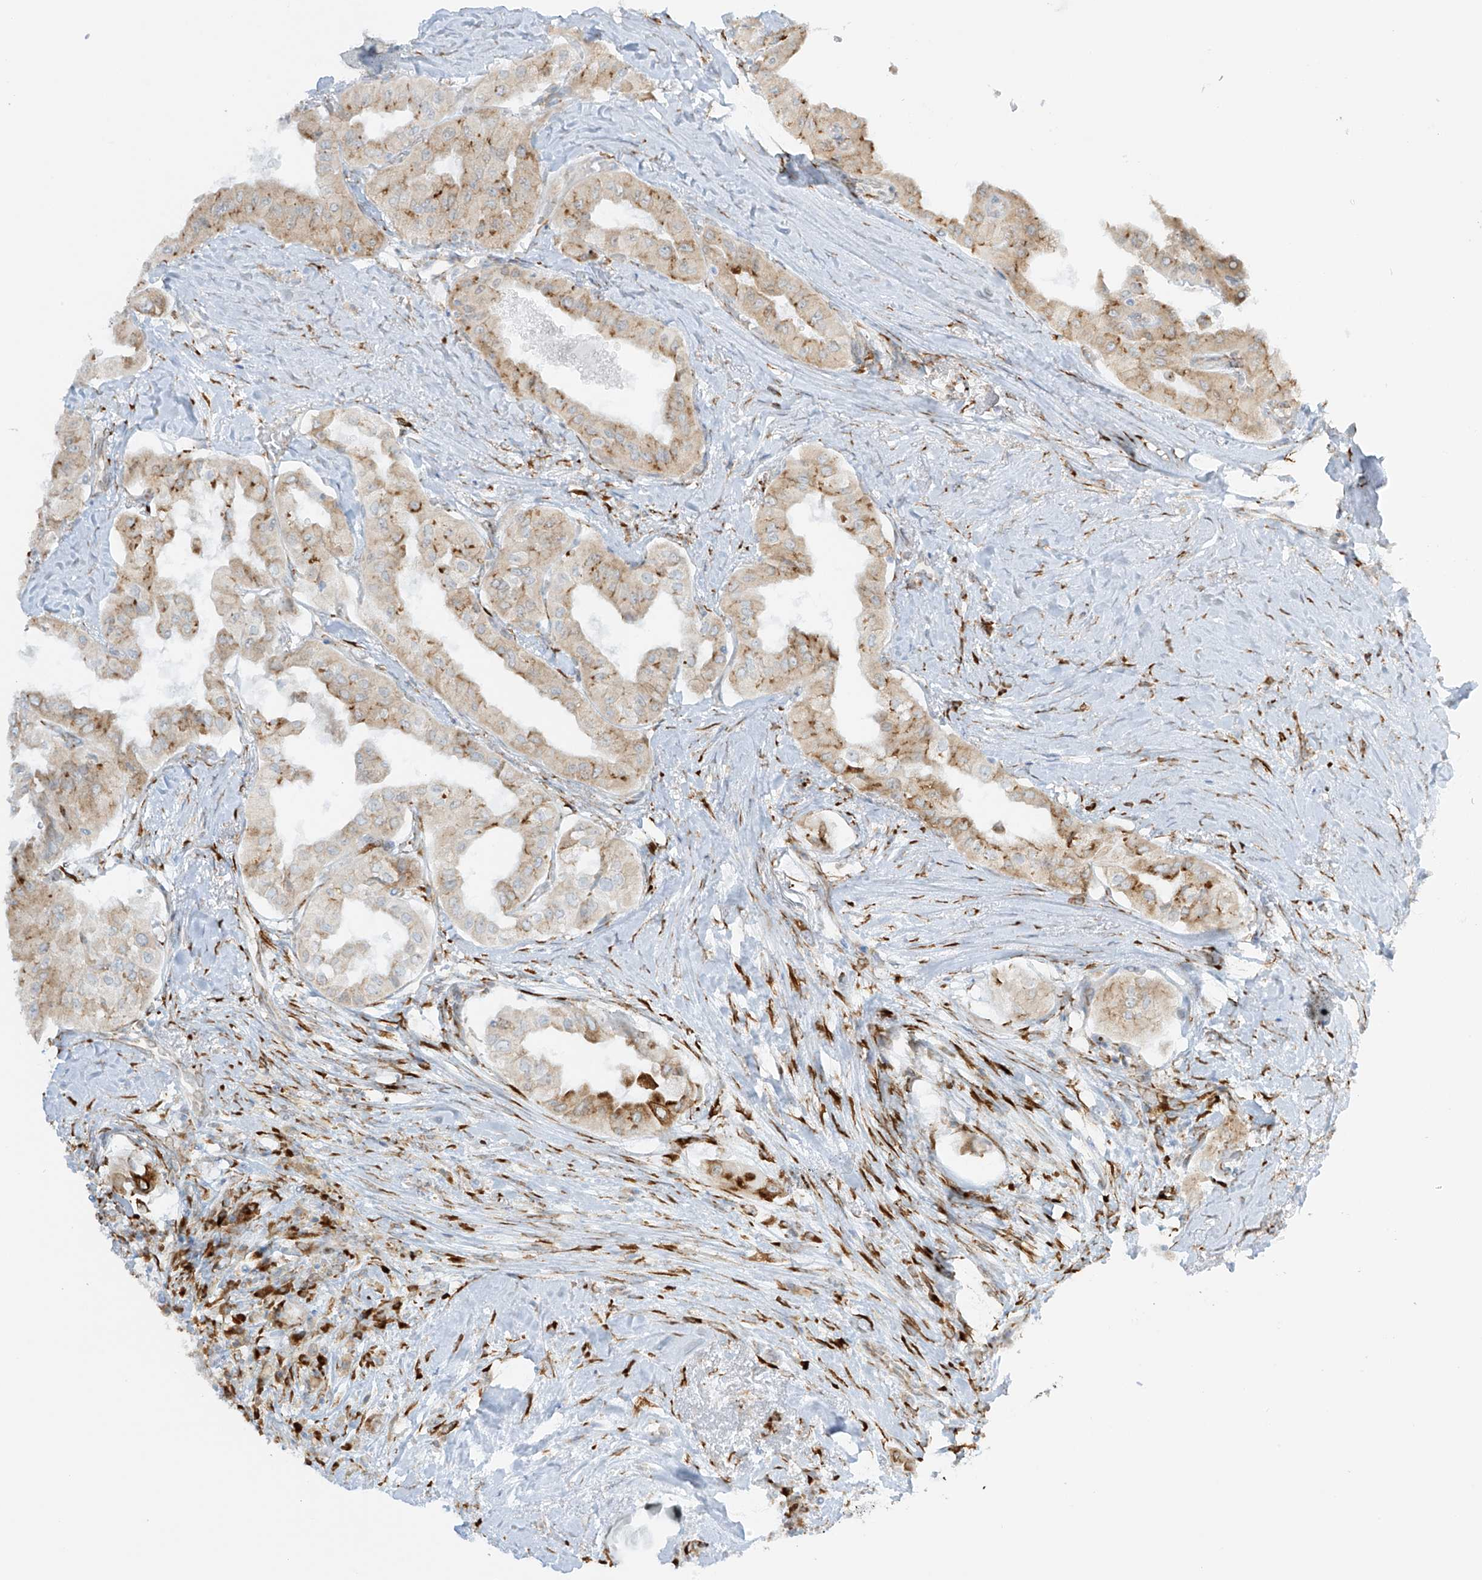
{"staining": {"intensity": "moderate", "quantity": ">75%", "location": "cytoplasmic/membranous"}, "tissue": "thyroid cancer", "cell_type": "Tumor cells", "image_type": "cancer", "snomed": [{"axis": "morphology", "description": "Papillary adenocarcinoma, NOS"}, {"axis": "topography", "description": "Thyroid gland"}], "caption": "Tumor cells display medium levels of moderate cytoplasmic/membranous positivity in approximately >75% of cells in thyroid cancer (papillary adenocarcinoma). Immunohistochemistry stains the protein of interest in brown and the nuclei are stained blue.", "gene": "LRRC59", "patient": {"sex": "female", "age": 59}}